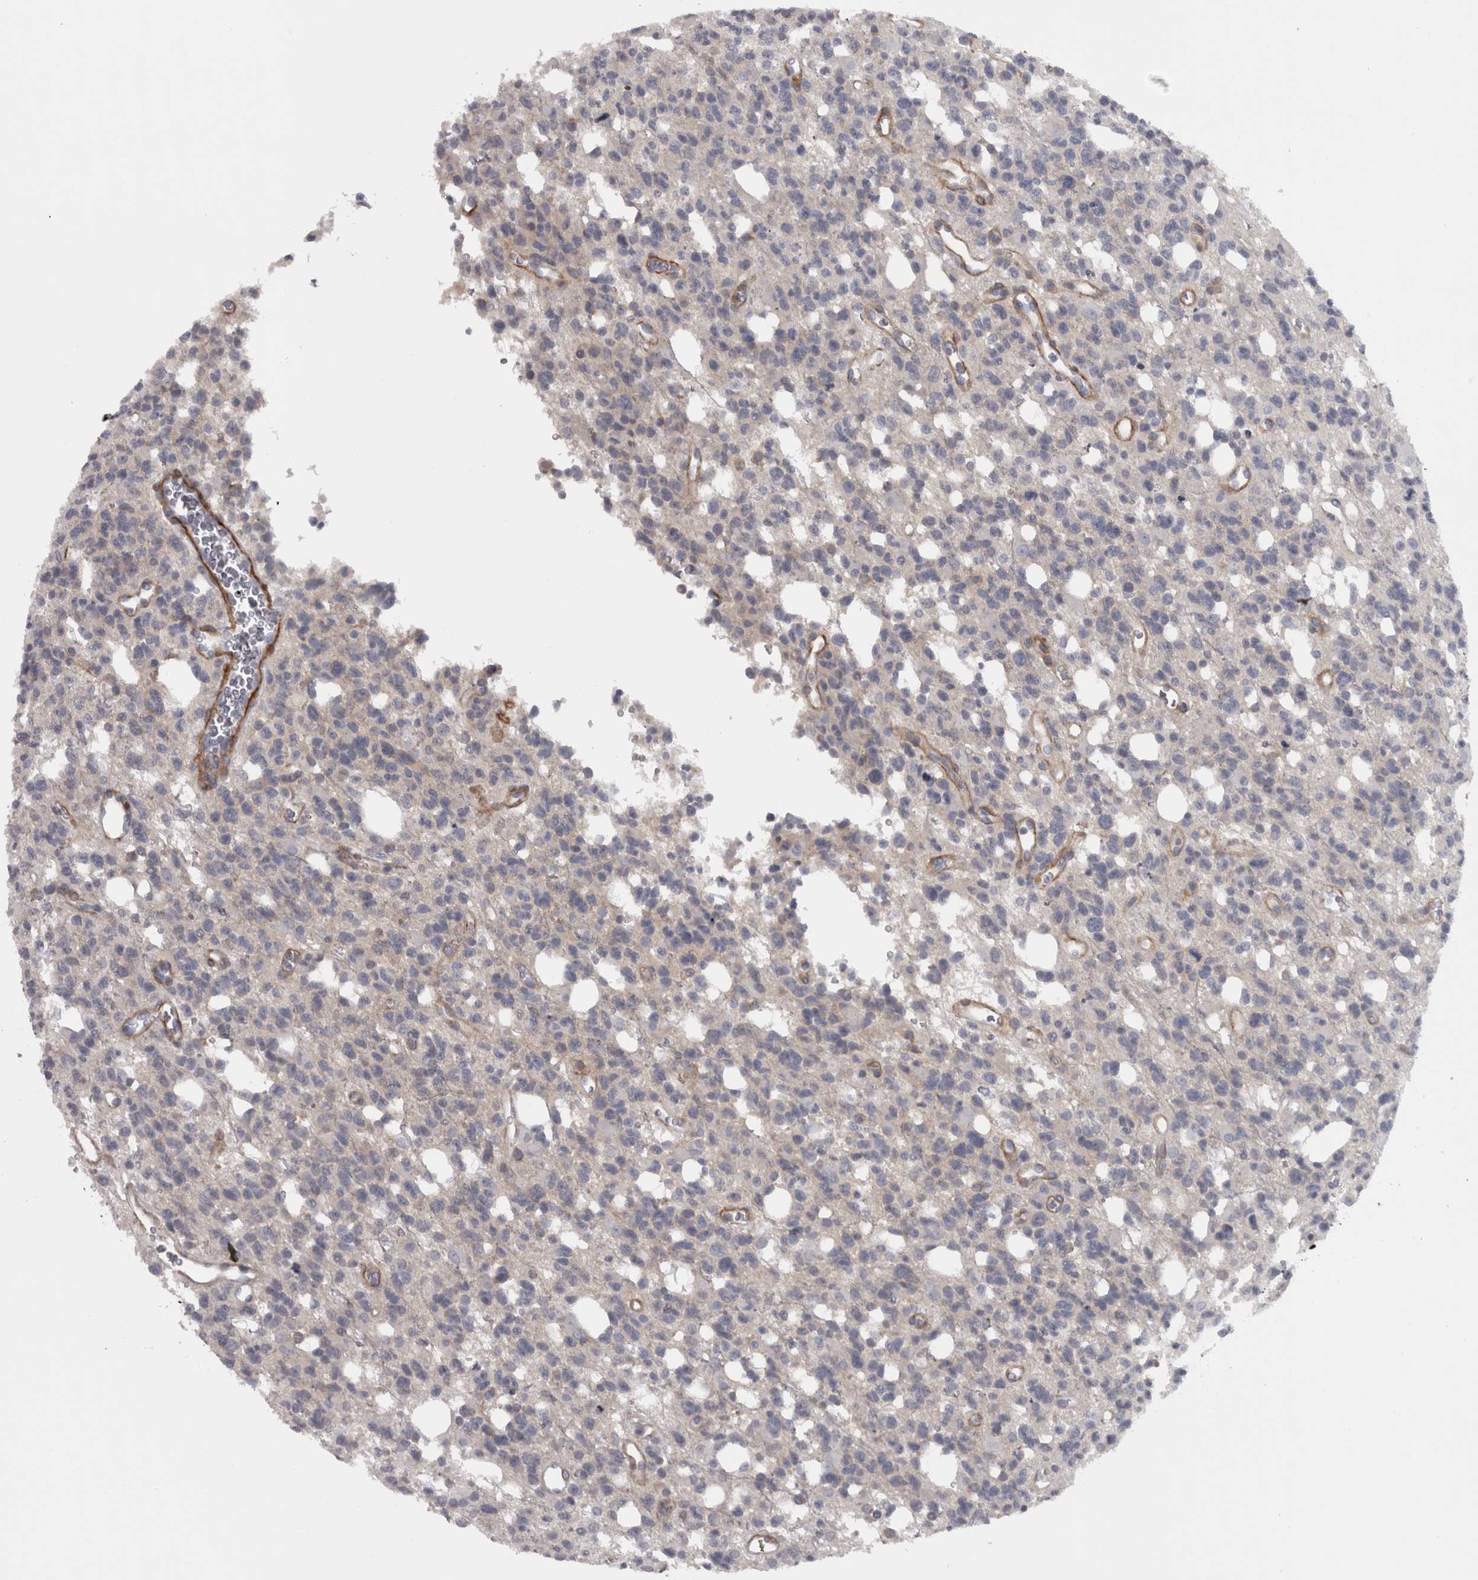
{"staining": {"intensity": "negative", "quantity": "none", "location": "none"}, "tissue": "glioma", "cell_type": "Tumor cells", "image_type": "cancer", "snomed": [{"axis": "morphology", "description": "Glioma, malignant, High grade"}, {"axis": "topography", "description": "Brain"}], "caption": "DAB immunohistochemical staining of human malignant glioma (high-grade) exhibits no significant staining in tumor cells.", "gene": "PPP1R12B", "patient": {"sex": "female", "age": 62}}